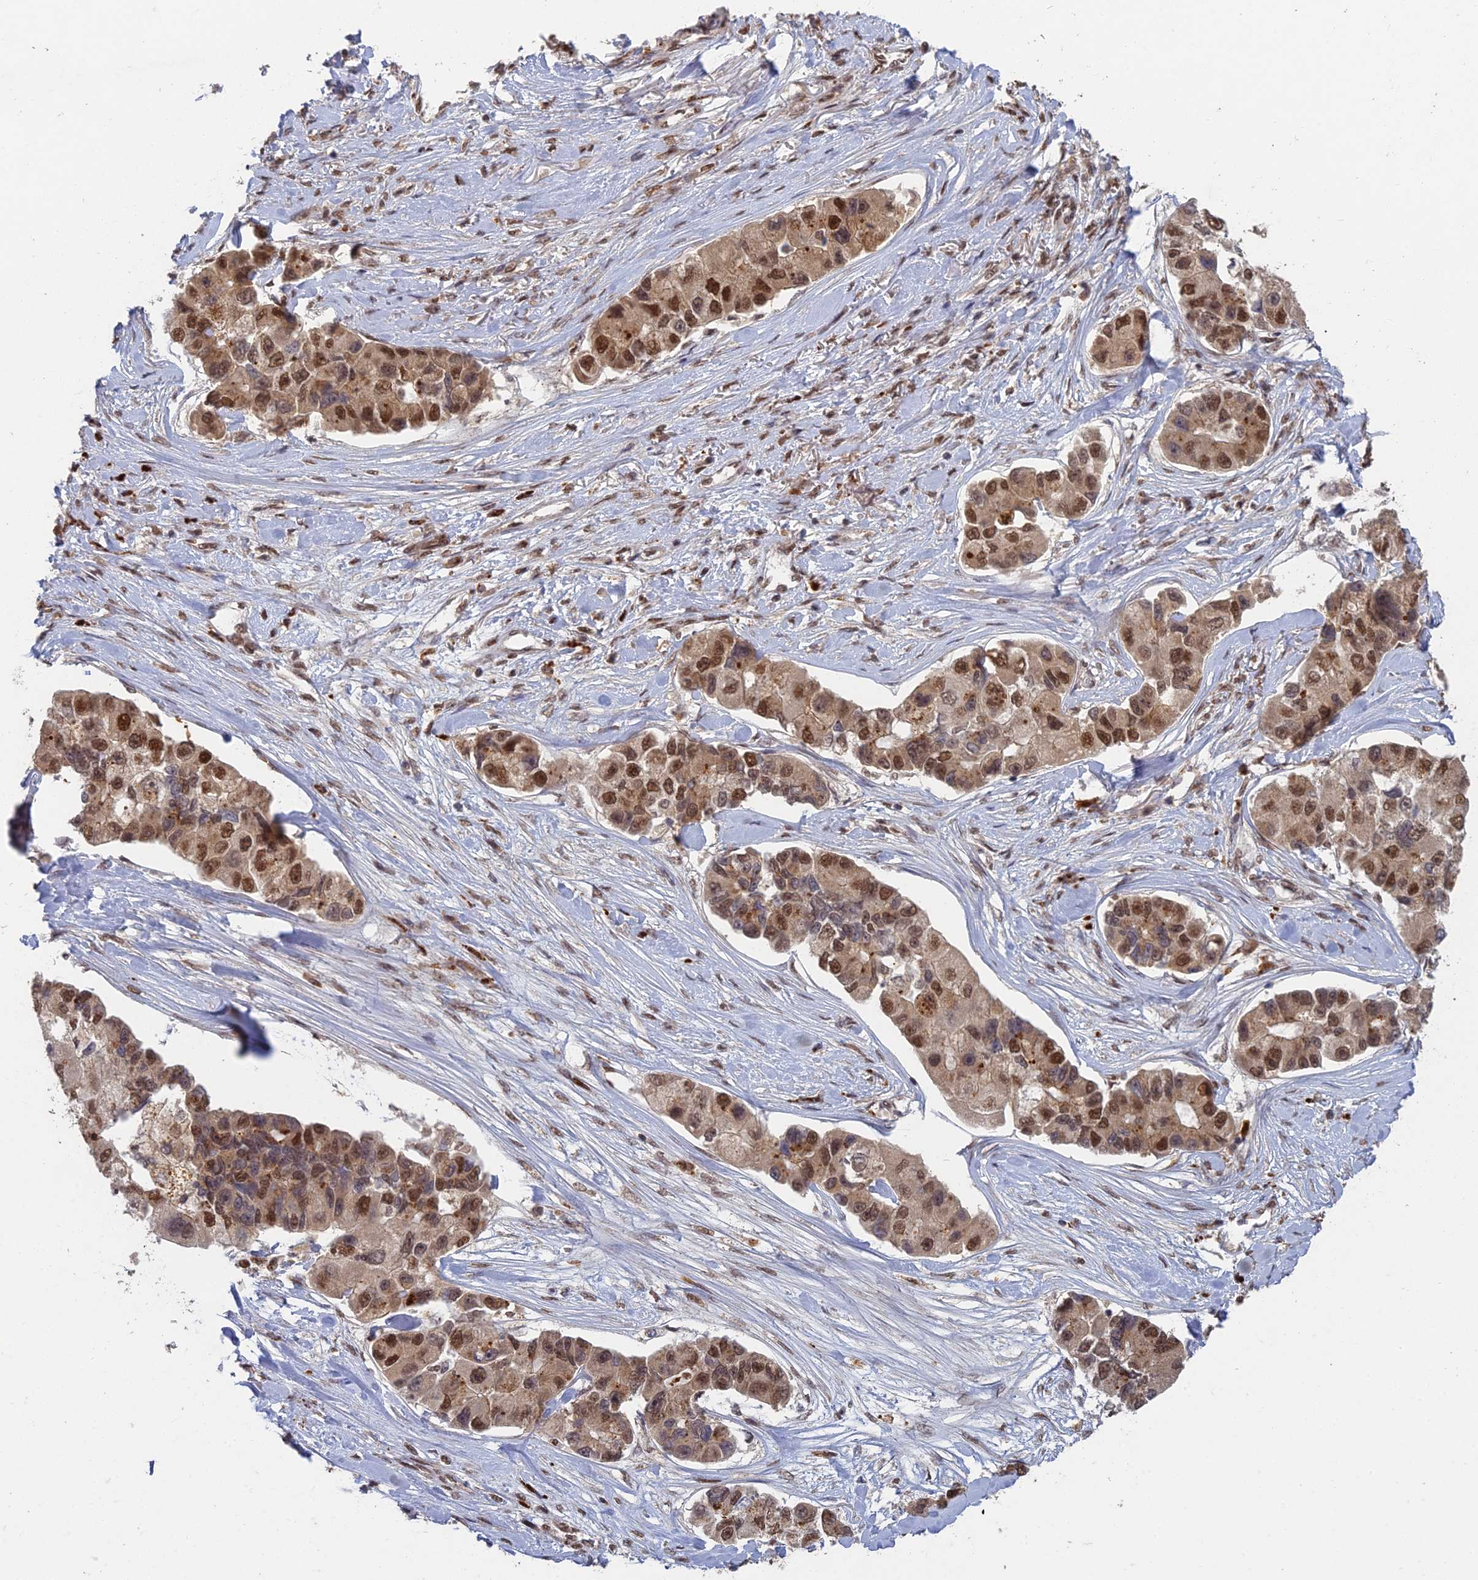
{"staining": {"intensity": "strong", "quantity": "25%-75%", "location": "nuclear"}, "tissue": "lung cancer", "cell_type": "Tumor cells", "image_type": "cancer", "snomed": [{"axis": "morphology", "description": "Adenocarcinoma, NOS"}, {"axis": "topography", "description": "Lung"}], "caption": "Strong nuclear positivity is seen in about 25%-75% of tumor cells in adenocarcinoma (lung).", "gene": "RANBP3", "patient": {"sex": "female", "age": 54}}